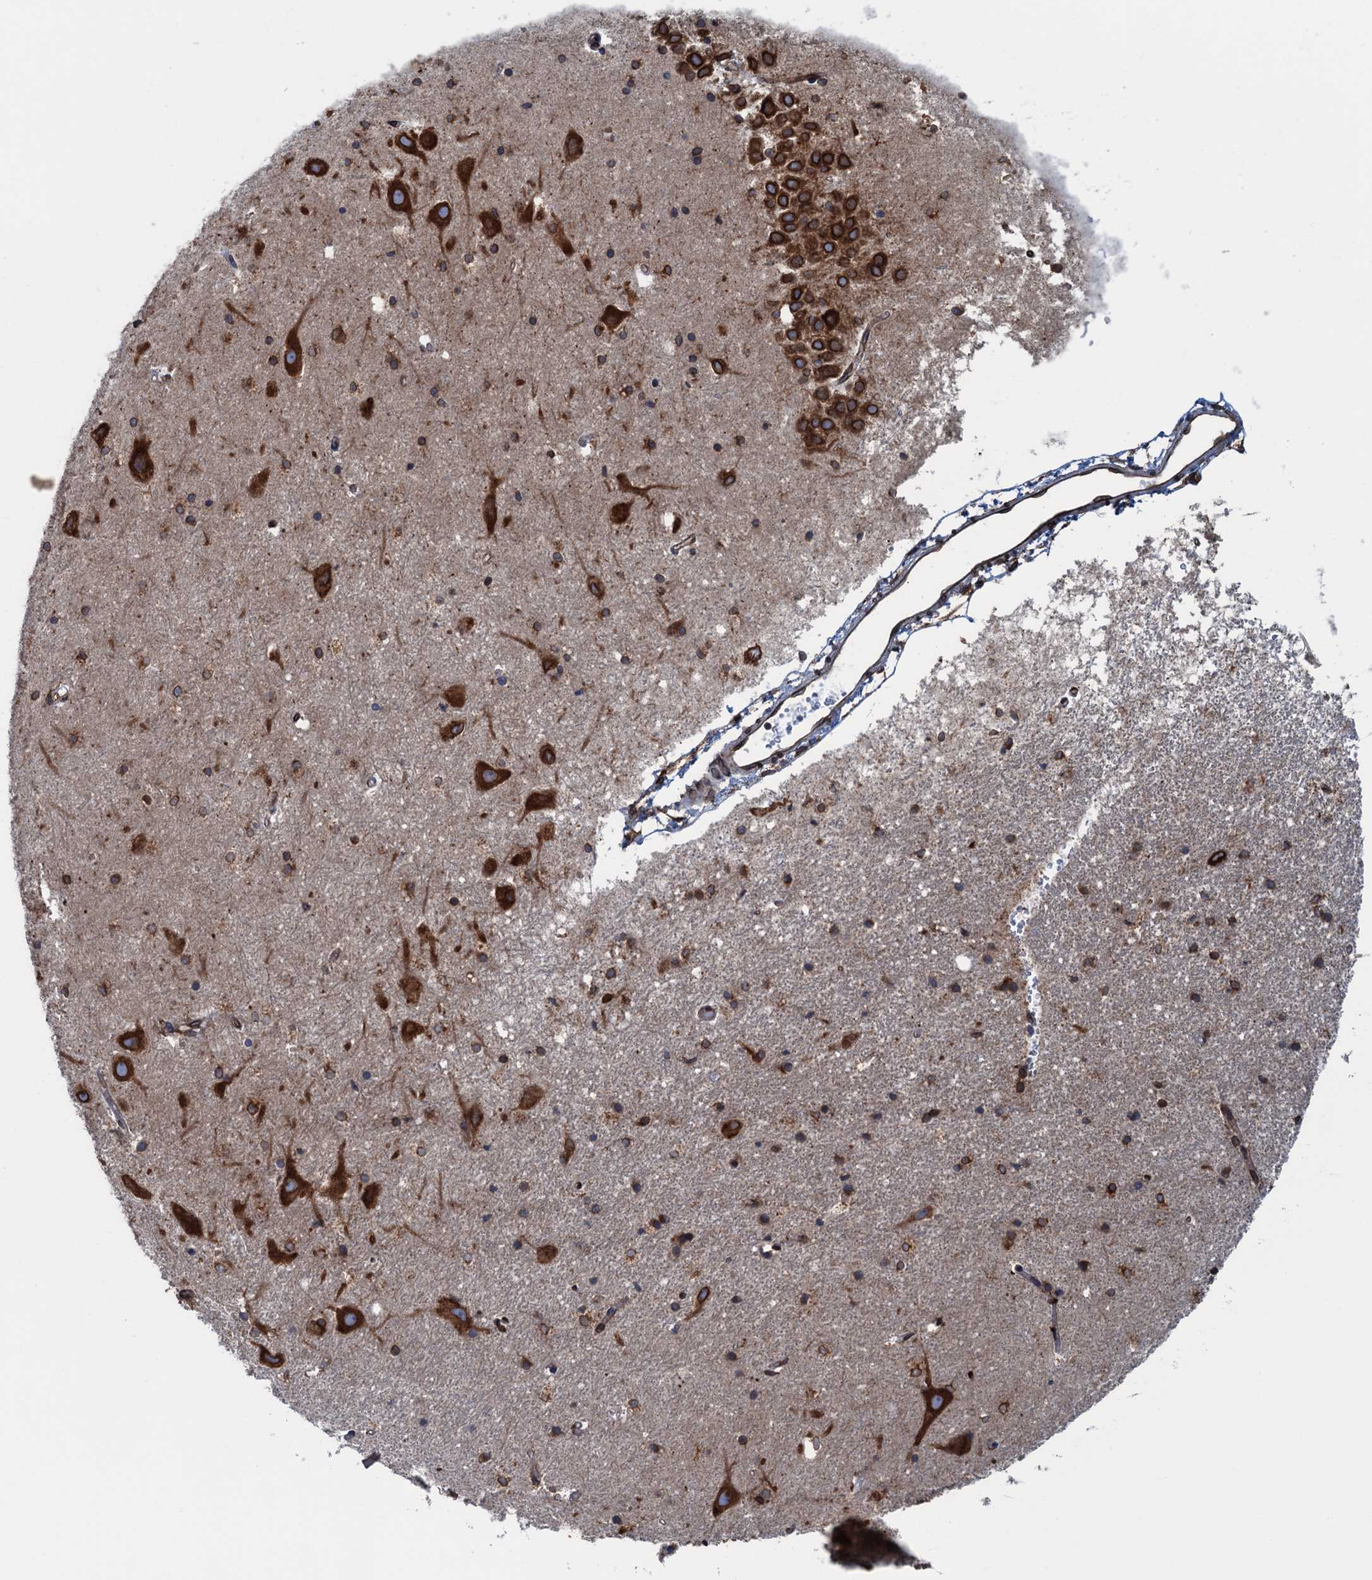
{"staining": {"intensity": "moderate", "quantity": "<25%", "location": "cytoplasmic/membranous"}, "tissue": "hippocampus", "cell_type": "Glial cells", "image_type": "normal", "snomed": [{"axis": "morphology", "description": "Normal tissue, NOS"}, {"axis": "topography", "description": "Hippocampus"}], "caption": "Protein expression by IHC exhibits moderate cytoplasmic/membranous staining in about <25% of glial cells in unremarkable hippocampus.", "gene": "TMEM205", "patient": {"sex": "female", "age": 52}}